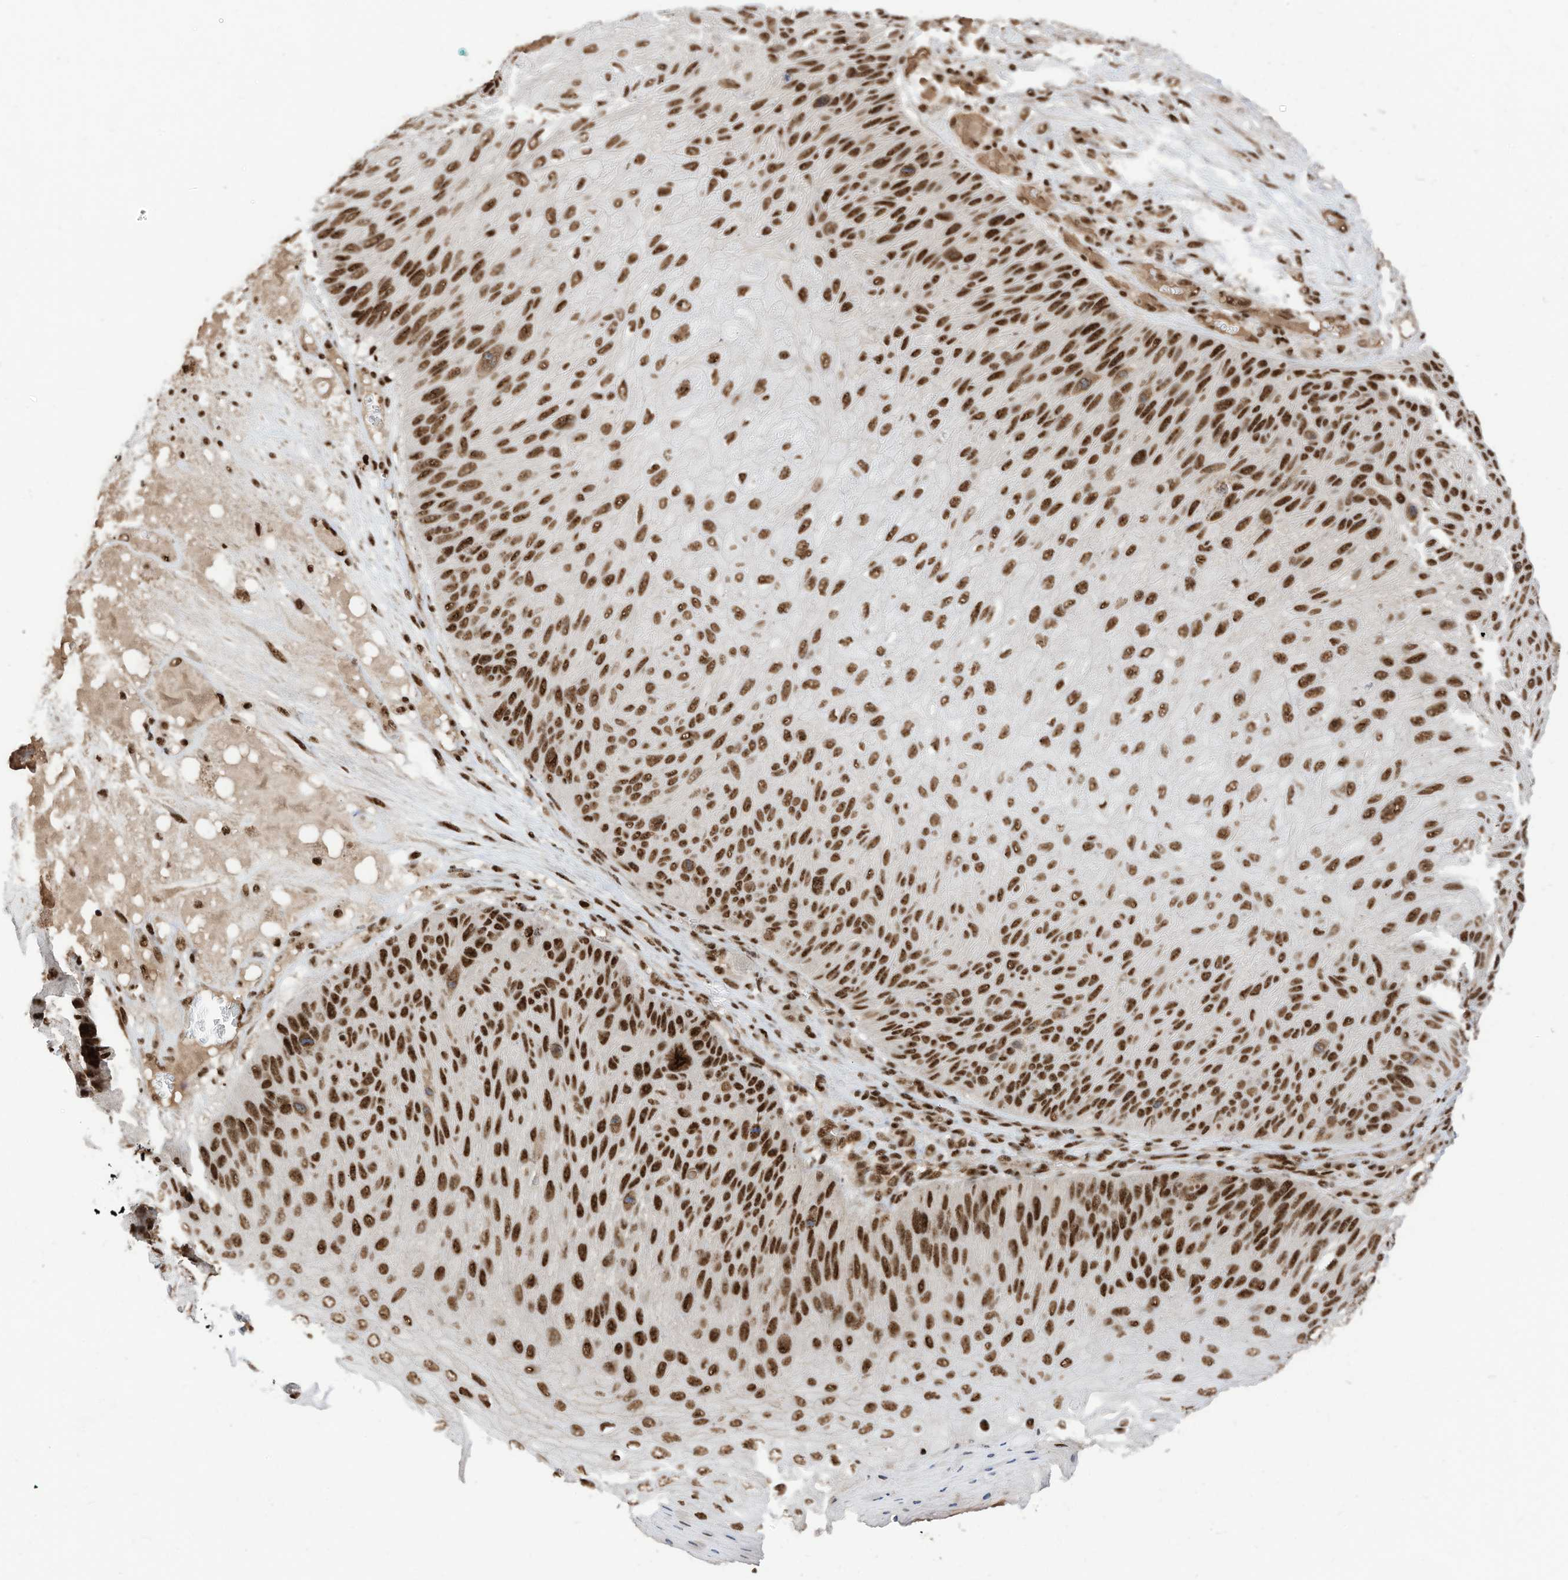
{"staining": {"intensity": "strong", "quantity": ">75%", "location": "nuclear"}, "tissue": "skin cancer", "cell_type": "Tumor cells", "image_type": "cancer", "snomed": [{"axis": "morphology", "description": "Squamous cell carcinoma, NOS"}, {"axis": "topography", "description": "Skin"}], "caption": "Skin squamous cell carcinoma tissue shows strong nuclear expression in about >75% of tumor cells", "gene": "SF3A3", "patient": {"sex": "female", "age": 88}}